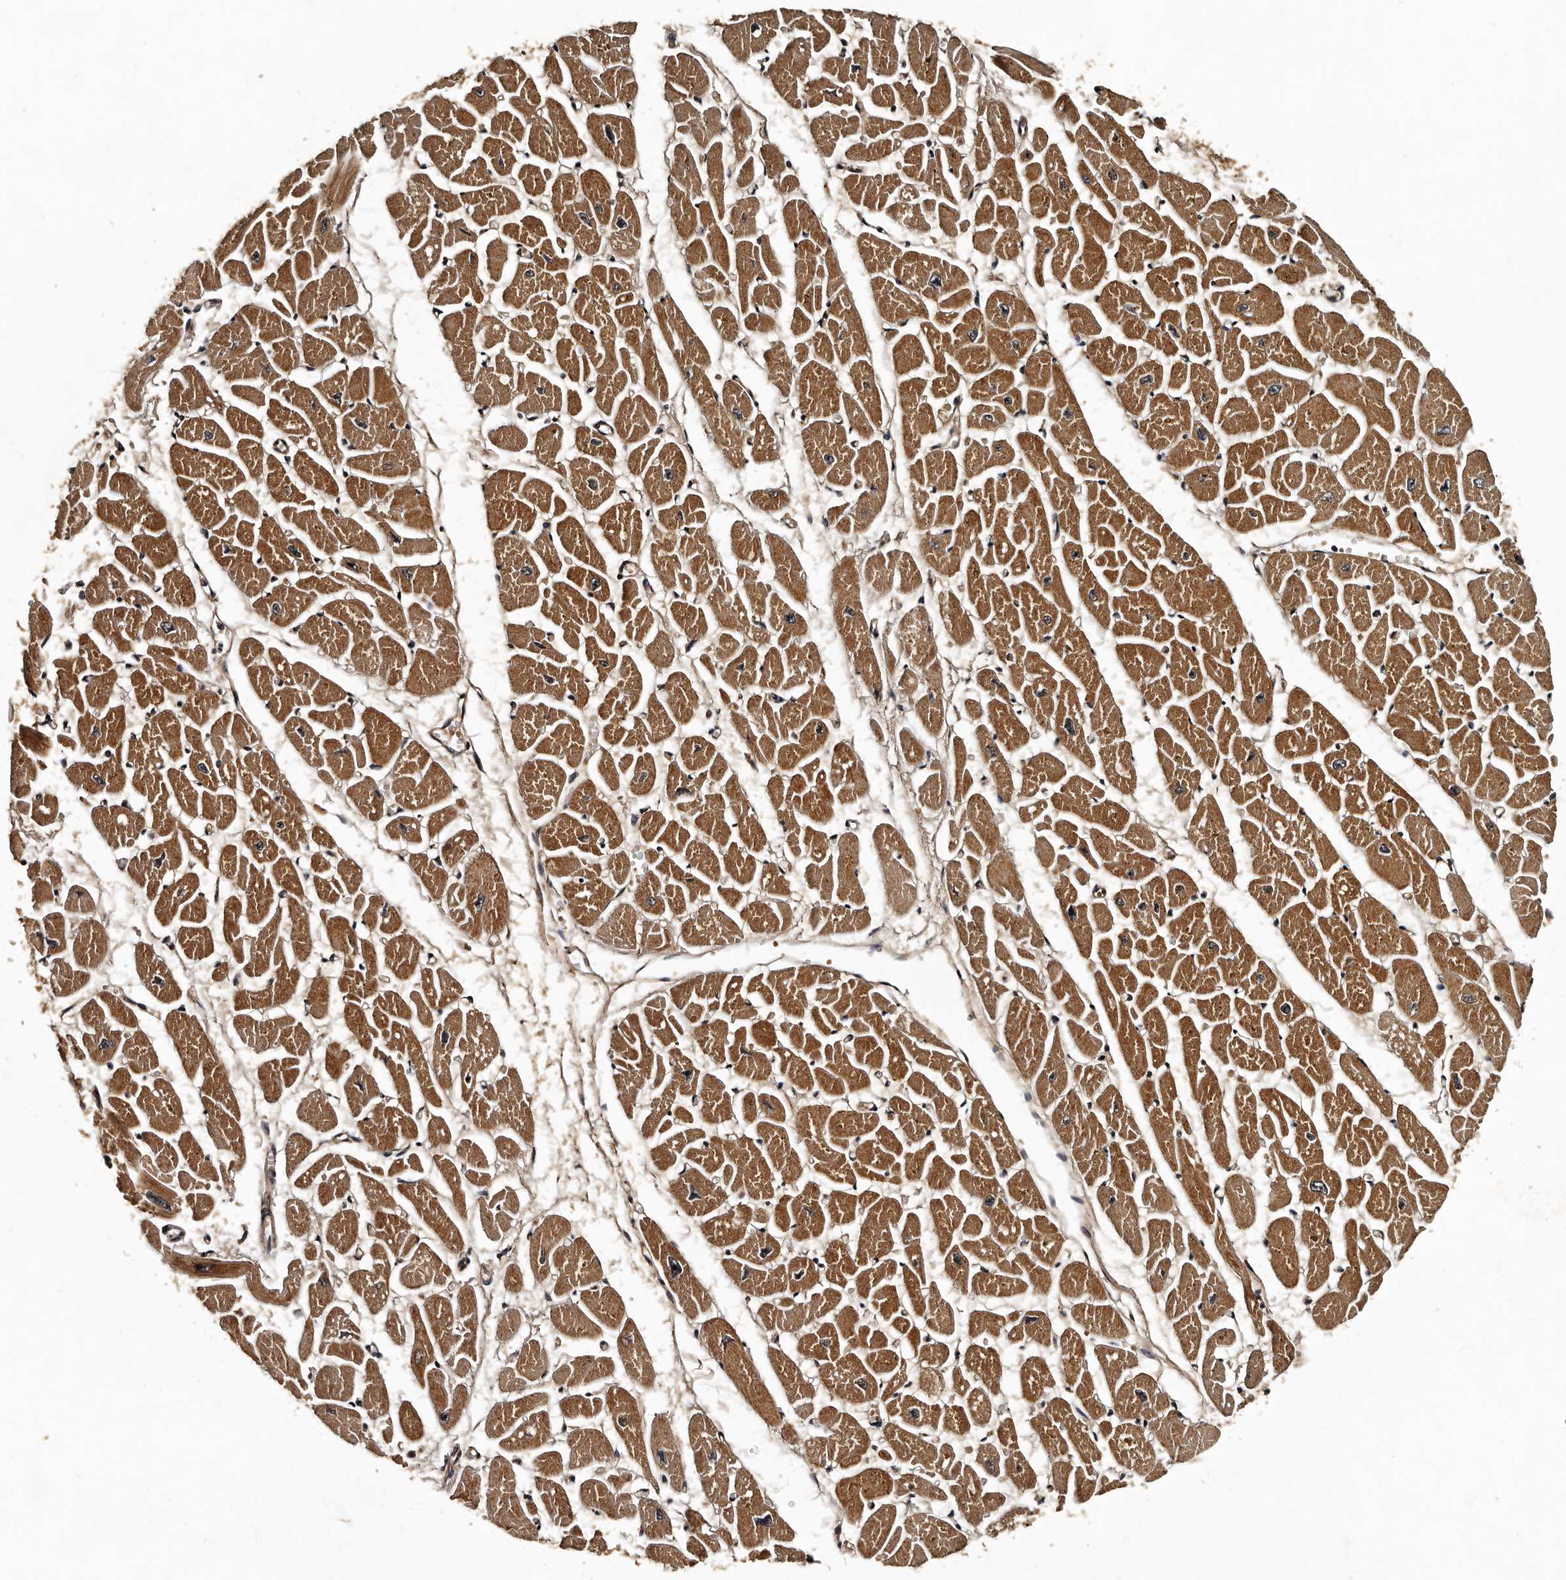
{"staining": {"intensity": "moderate", "quantity": ">75%", "location": "cytoplasmic/membranous"}, "tissue": "heart muscle", "cell_type": "Cardiomyocytes", "image_type": "normal", "snomed": [{"axis": "morphology", "description": "Normal tissue, NOS"}, {"axis": "topography", "description": "Heart"}], "caption": "This histopathology image reveals normal heart muscle stained with IHC to label a protein in brown. The cytoplasmic/membranous of cardiomyocytes show moderate positivity for the protein. Nuclei are counter-stained blue.", "gene": "CPNE3", "patient": {"sex": "female", "age": 54}}